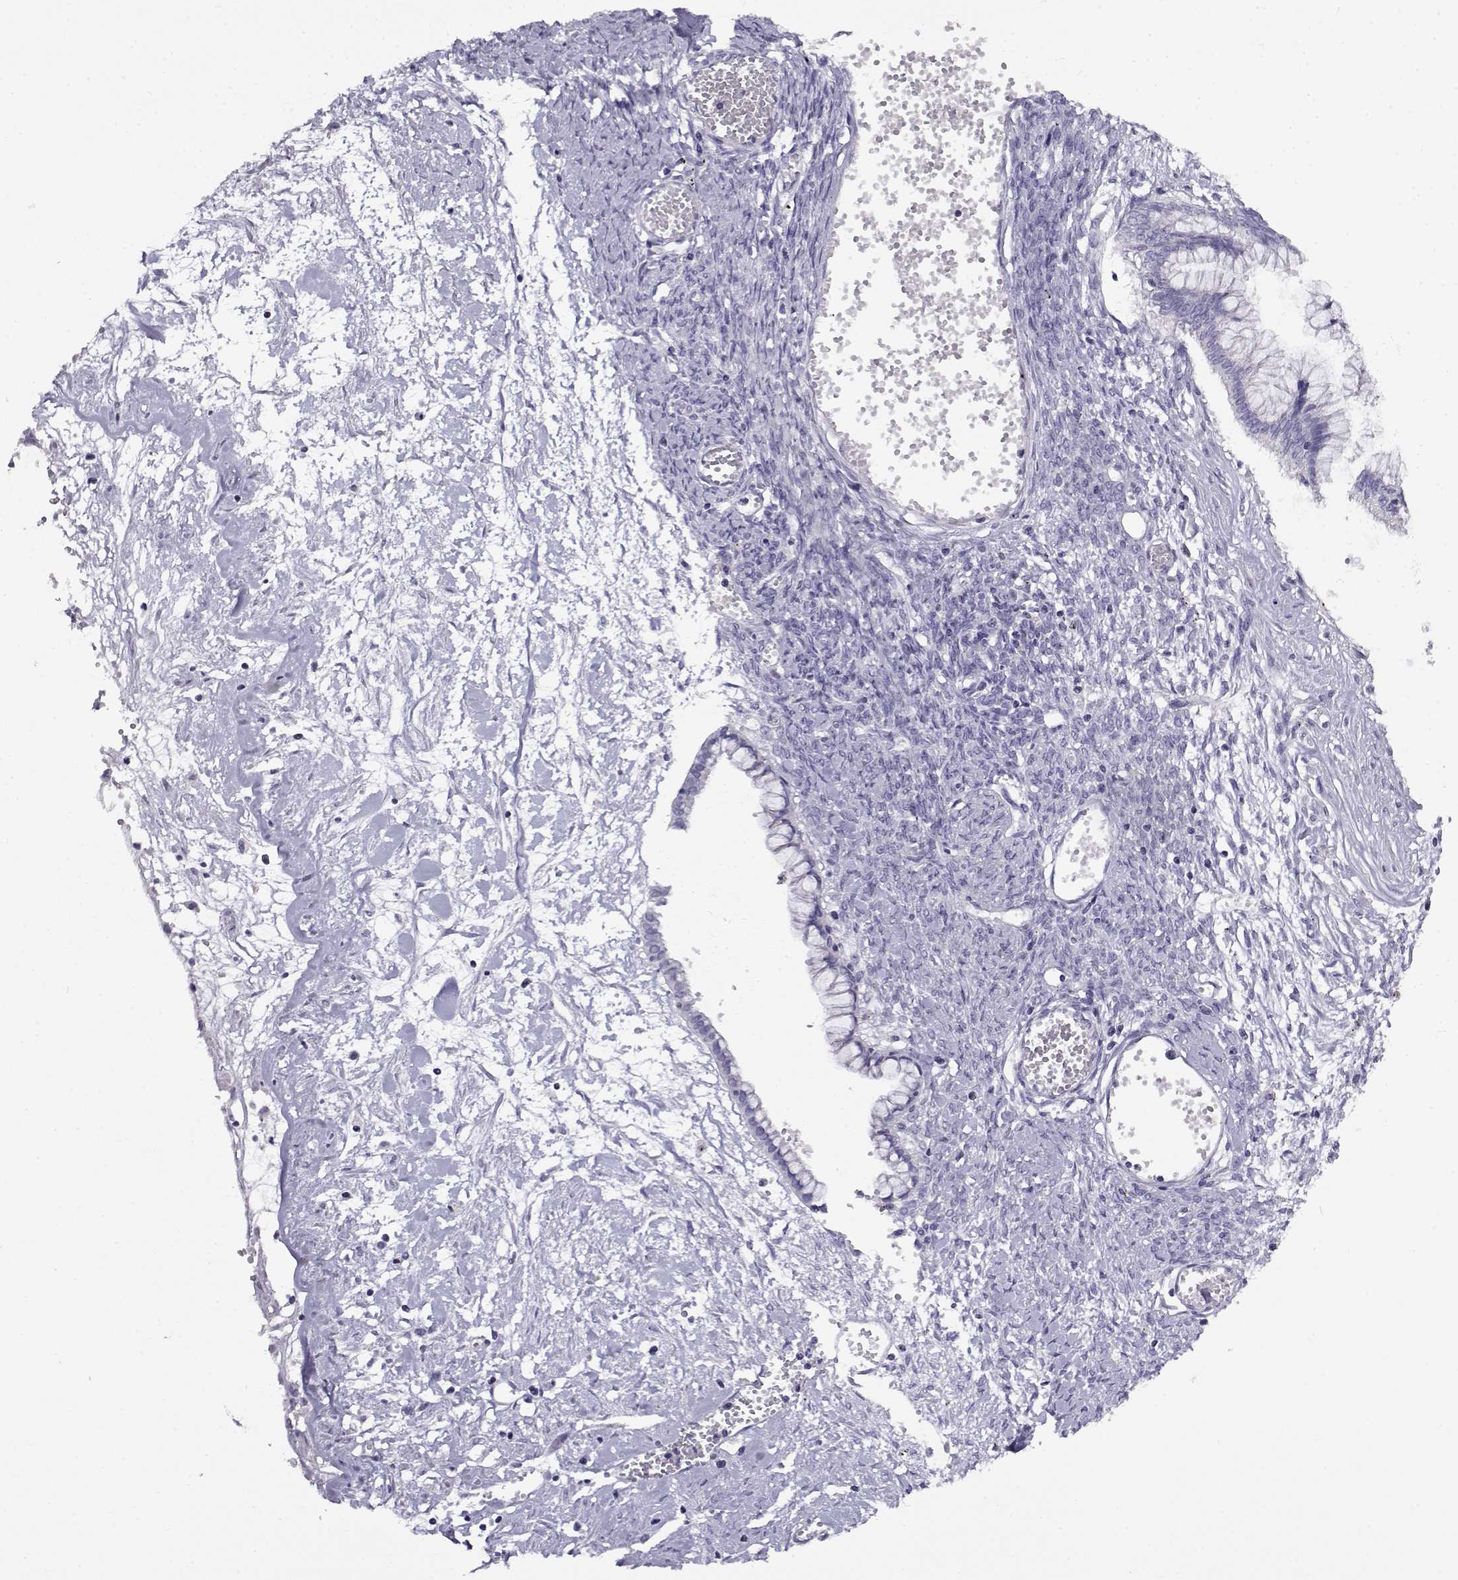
{"staining": {"intensity": "negative", "quantity": "none", "location": "none"}, "tissue": "ovarian cancer", "cell_type": "Tumor cells", "image_type": "cancer", "snomed": [{"axis": "morphology", "description": "Cystadenocarcinoma, mucinous, NOS"}, {"axis": "topography", "description": "Ovary"}], "caption": "This micrograph is of ovarian cancer stained with immunohistochemistry (IHC) to label a protein in brown with the nuclei are counter-stained blue. There is no positivity in tumor cells. (DAB immunohistochemistry (IHC), high magnification).", "gene": "FEZF1", "patient": {"sex": "female", "age": 67}}